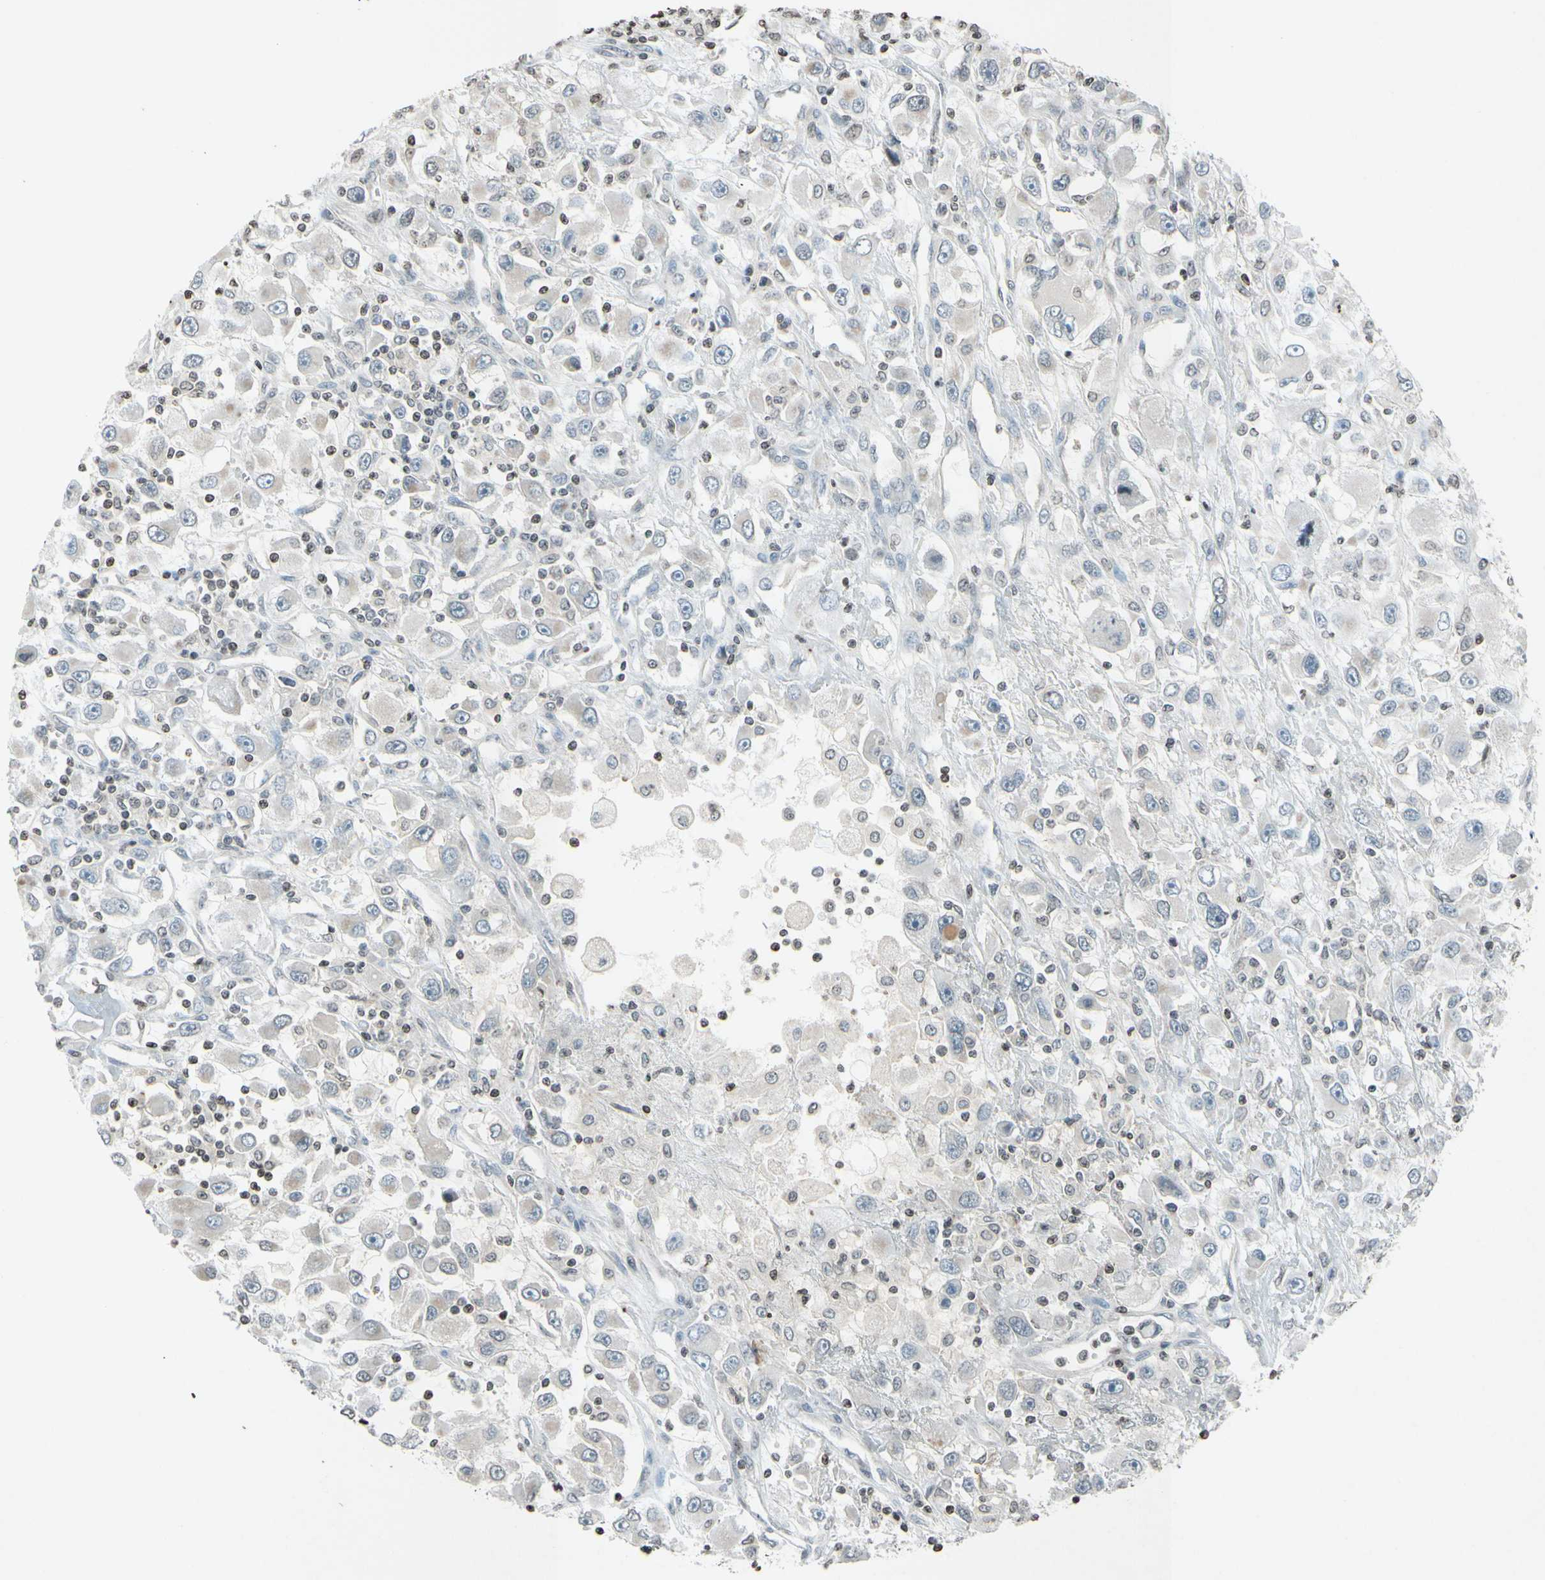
{"staining": {"intensity": "weak", "quantity": "25%-75%", "location": "cytoplasmic/membranous"}, "tissue": "renal cancer", "cell_type": "Tumor cells", "image_type": "cancer", "snomed": [{"axis": "morphology", "description": "Adenocarcinoma, NOS"}, {"axis": "topography", "description": "Kidney"}], "caption": "The photomicrograph displays staining of adenocarcinoma (renal), revealing weak cytoplasmic/membranous protein expression (brown color) within tumor cells. The staining was performed using DAB (3,3'-diaminobenzidine), with brown indicating positive protein expression. Nuclei are stained blue with hematoxylin.", "gene": "CLDN11", "patient": {"sex": "female", "age": 52}}